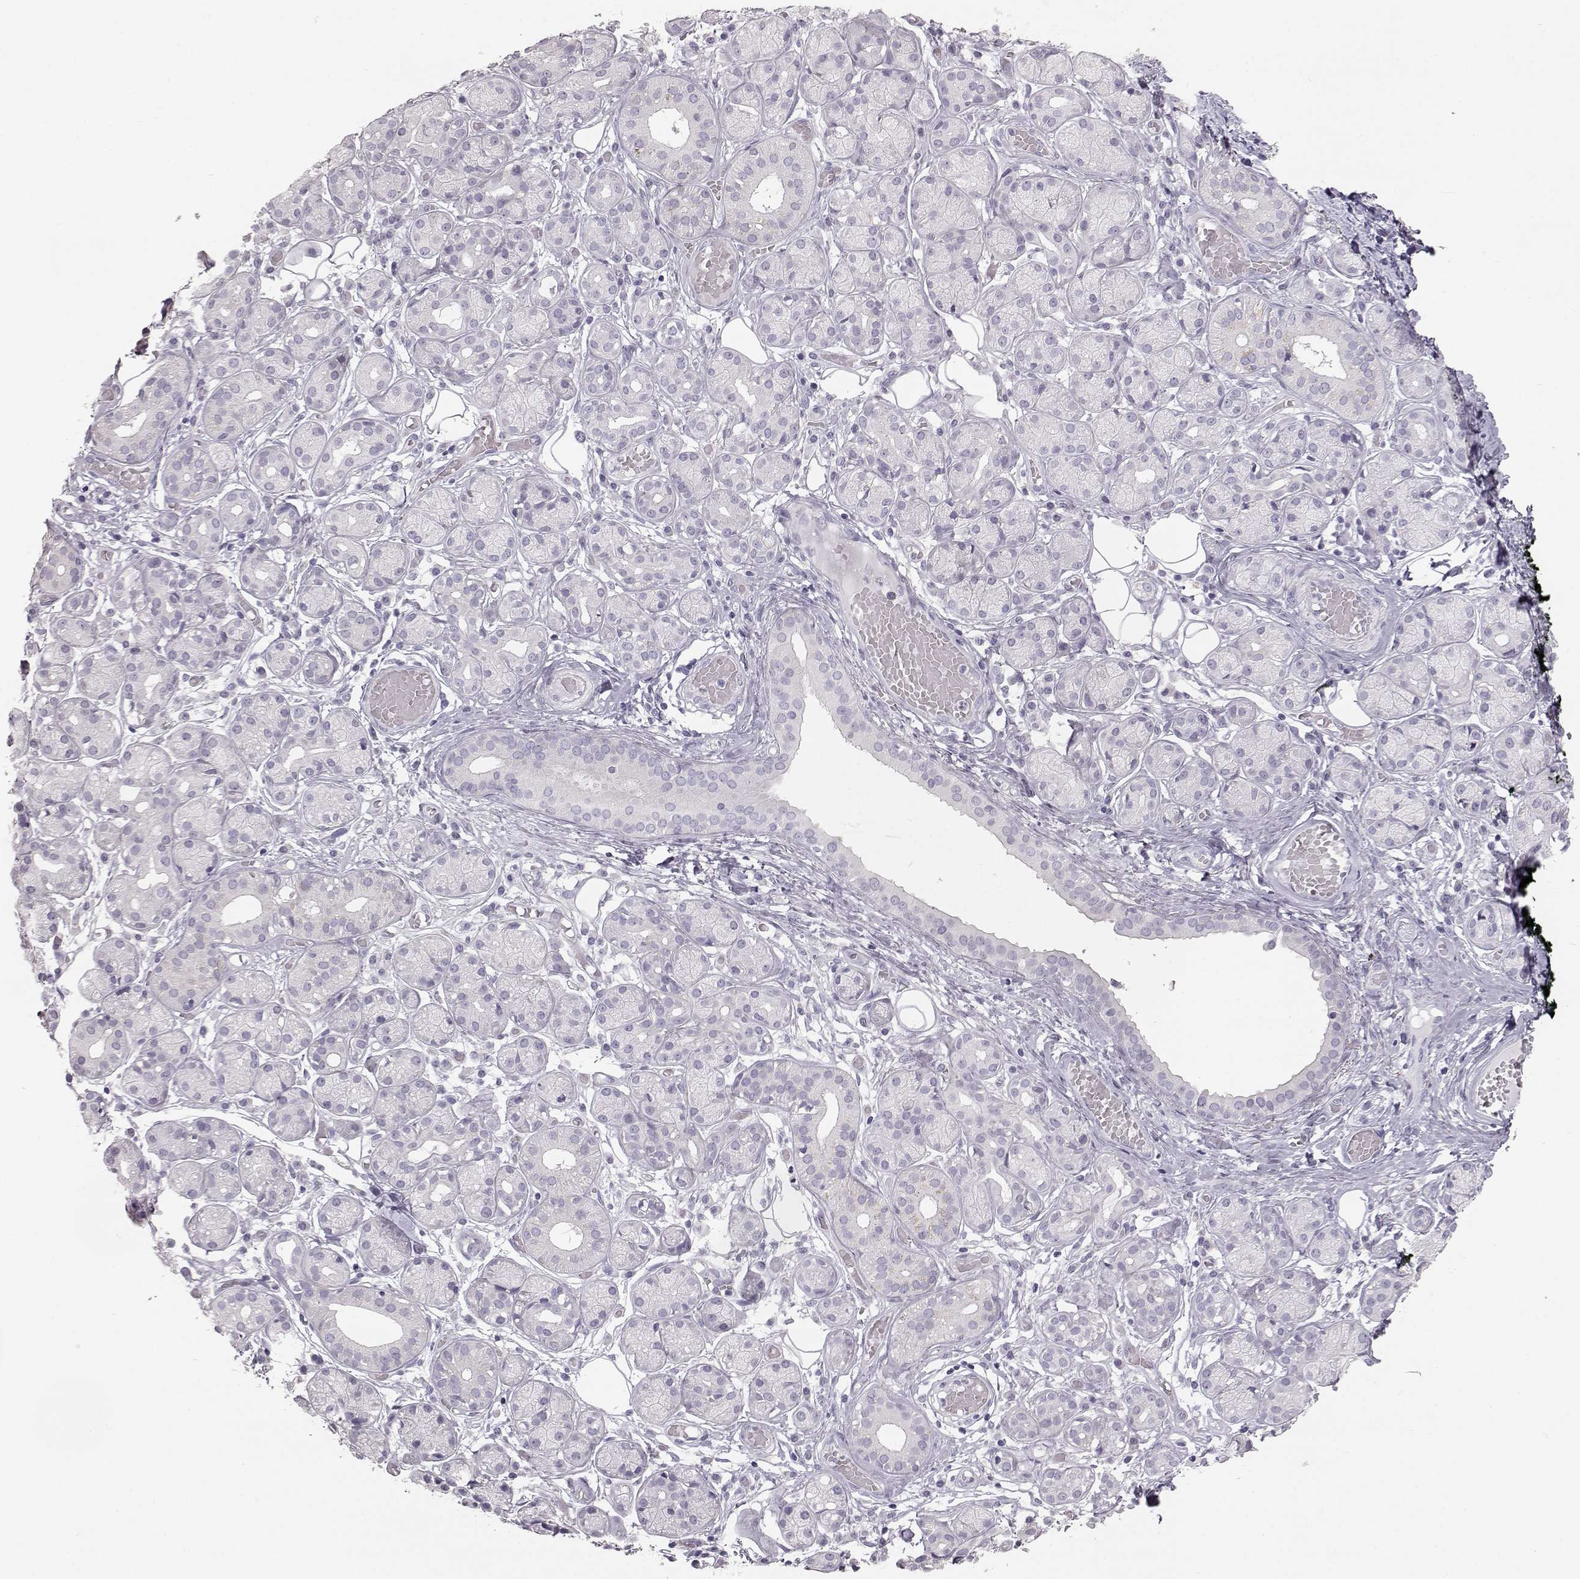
{"staining": {"intensity": "negative", "quantity": "none", "location": "none"}, "tissue": "salivary gland", "cell_type": "Glandular cells", "image_type": "normal", "snomed": [{"axis": "morphology", "description": "Normal tissue, NOS"}, {"axis": "topography", "description": "Salivary gland"}, {"axis": "topography", "description": "Peripheral nerve tissue"}], "caption": "DAB (3,3'-diaminobenzidine) immunohistochemical staining of normal salivary gland displays no significant staining in glandular cells.", "gene": "KRT31", "patient": {"sex": "male", "age": 71}}